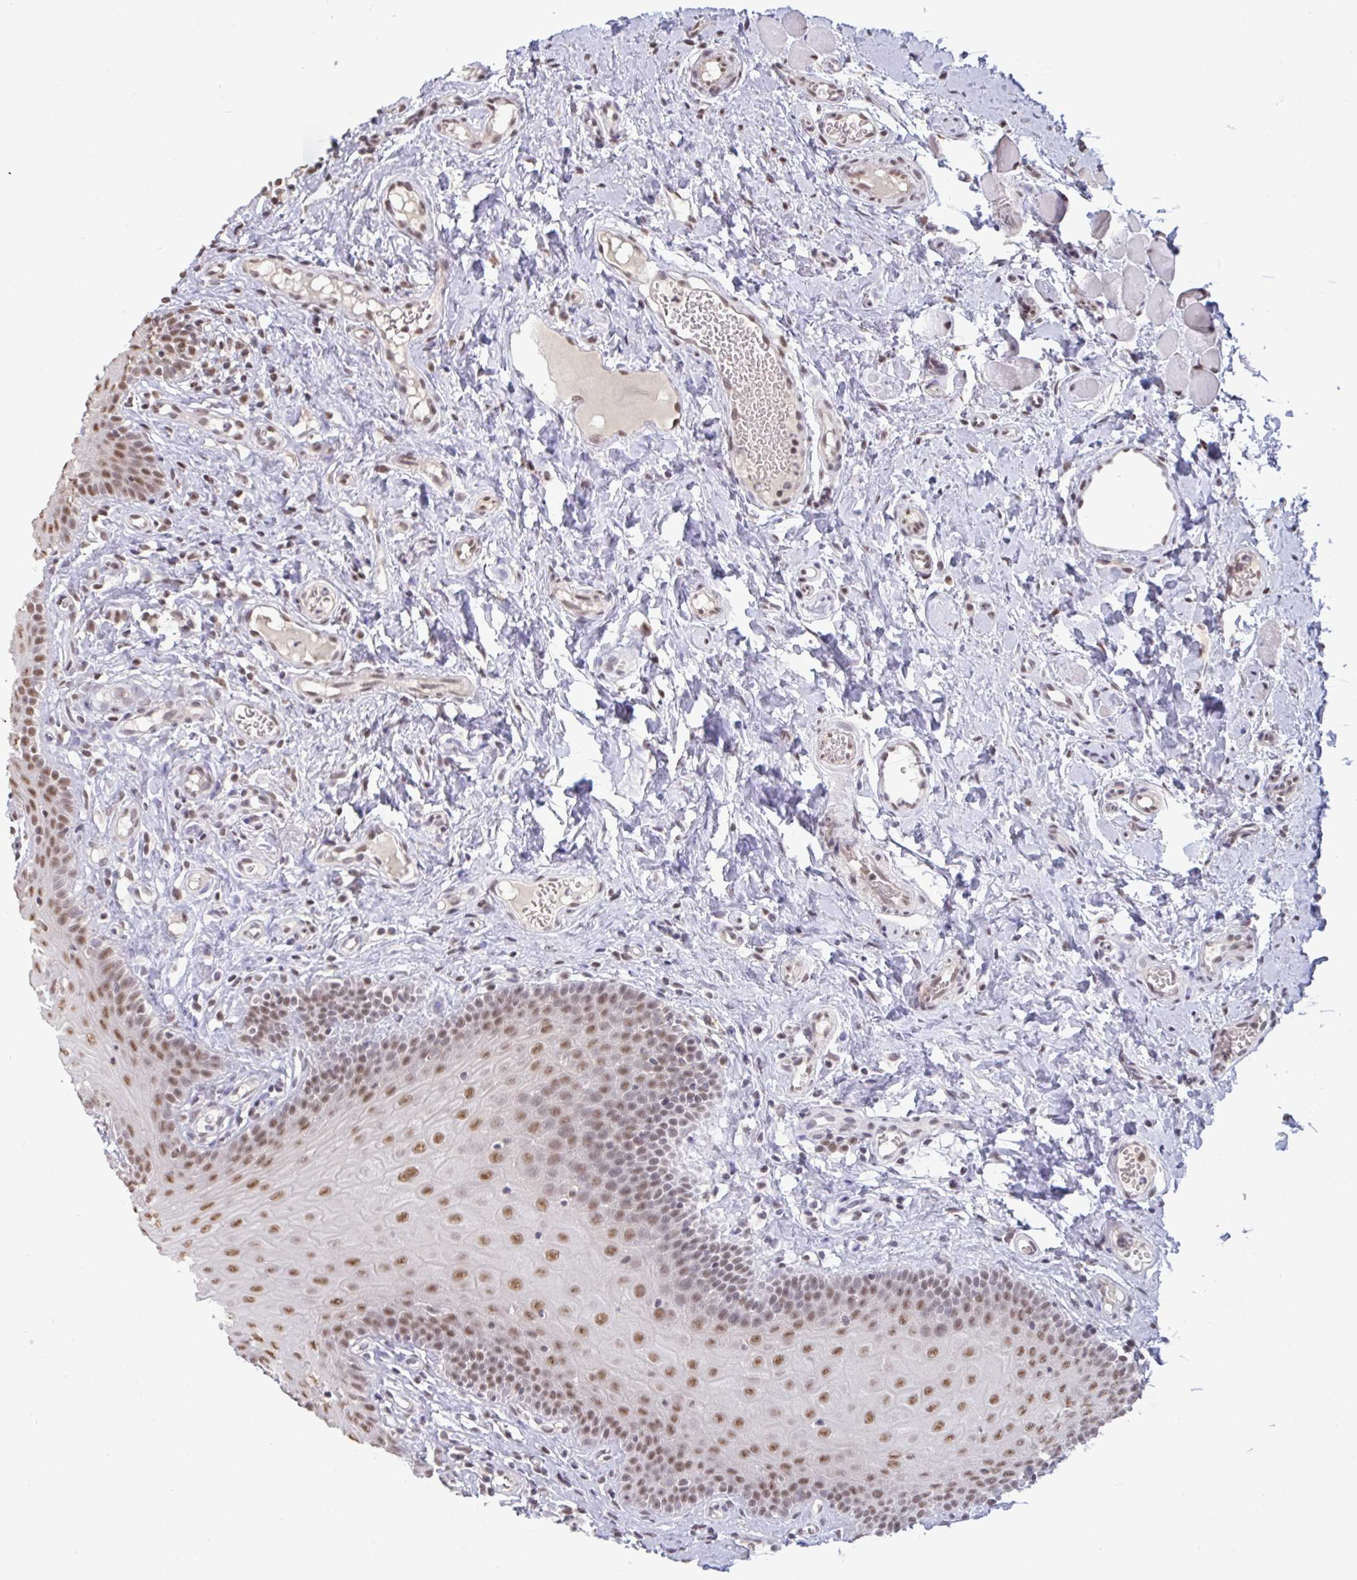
{"staining": {"intensity": "moderate", "quantity": ">75%", "location": "nuclear"}, "tissue": "oral mucosa", "cell_type": "Squamous epithelial cells", "image_type": "normal", "snomed": [{"axis": "morphology", "description": "Normal tissue, NOS"}, {"axis": "topography", "description": "Oral tissue"}, {"axis": "topography", "description": "Tounge, NOS"}], "caption": "Squamous epithelial cells exhibit medium levels of moderate nuclear staining in about >75% of cells in unremarkable human oral mucosa. (DAB IHC, brown staining for protein, blue staining for nuclei).", "gene": "PUF60", "patient": {"sex": "female", "age": 58}}